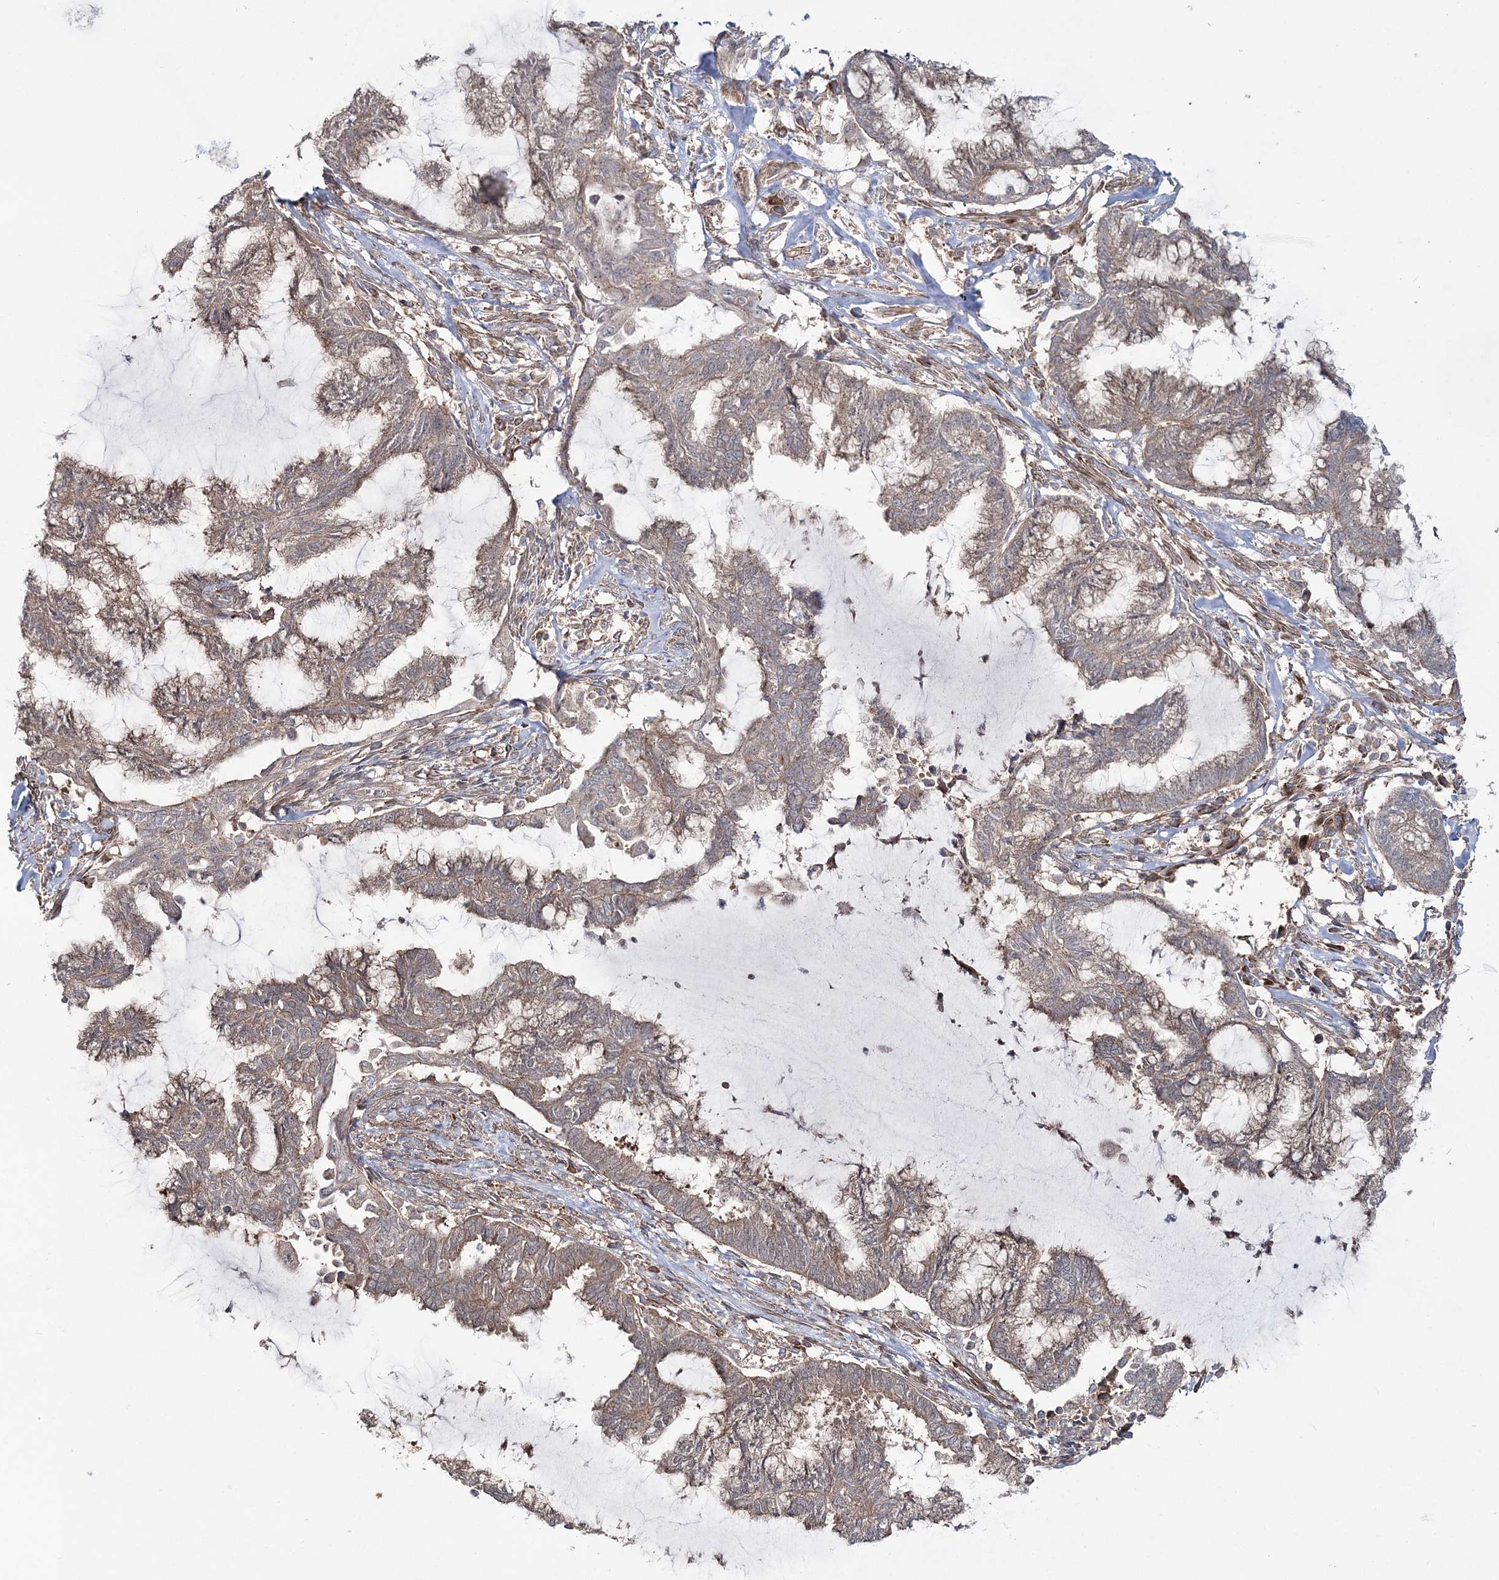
{"staining": {"intensity": "moderate", "quantity": "25%-75%", "location": "cytoplasmic/membranous"}, "tissue": "endometrial cancer", "cell_type": "Tumor cells", "image_type": "cancer", "snomed": [{"axis": "morphology", "description": "Adenocarcinoma, NOS"}, {"axis": "topography", "description": "Endometrium"}], "caption": "Immunohistochemical staining of human adenocarcinoma (endometrial) reveals medium levels of moderate cytoplasmic/membranous protein expression in approximately 25%-75% of tumor cells.", "gene": "MOCS2", "patient": {"sex": "female", "age": 86}}